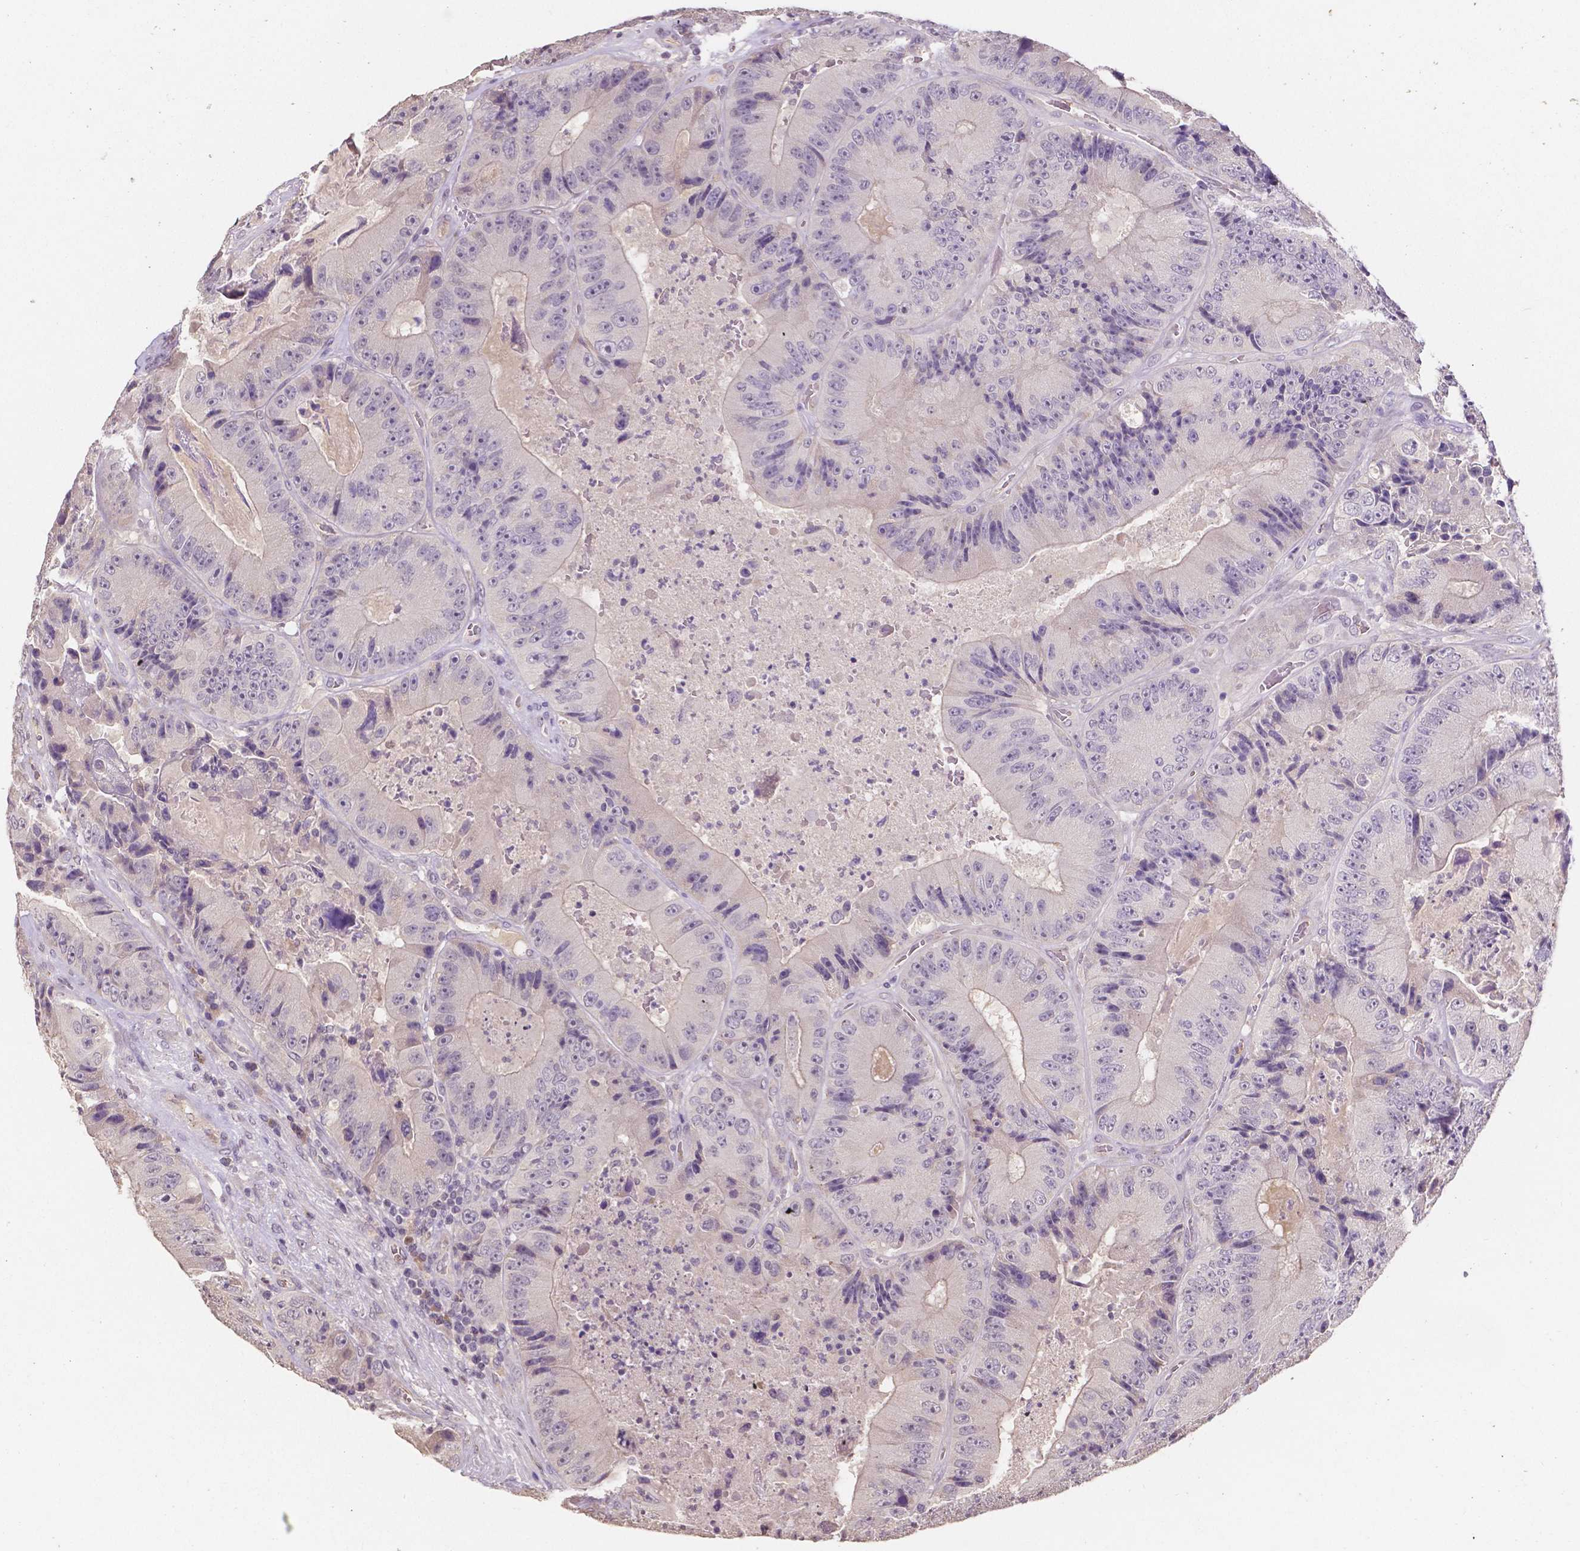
{"staining": {"intensity": "negative", "quantity": "none", "location": "none"}, "tissue": "colorectal cancer", "cell_type": "Tumor cells", "image_type": "cancer", "snomed": [{"axis": "morphology", "description": "Adenocarcinoma, NOS"}, {"axis": "topography", "description": "Colon"}], "caption": "IHC micrograph of neoplastic tissue: human colorectal cancer stained with DAB reveals no significant protein expression in tumor cells.", "gene": "ELAVL2", "patient": {"sex": "female", "age": 86}}